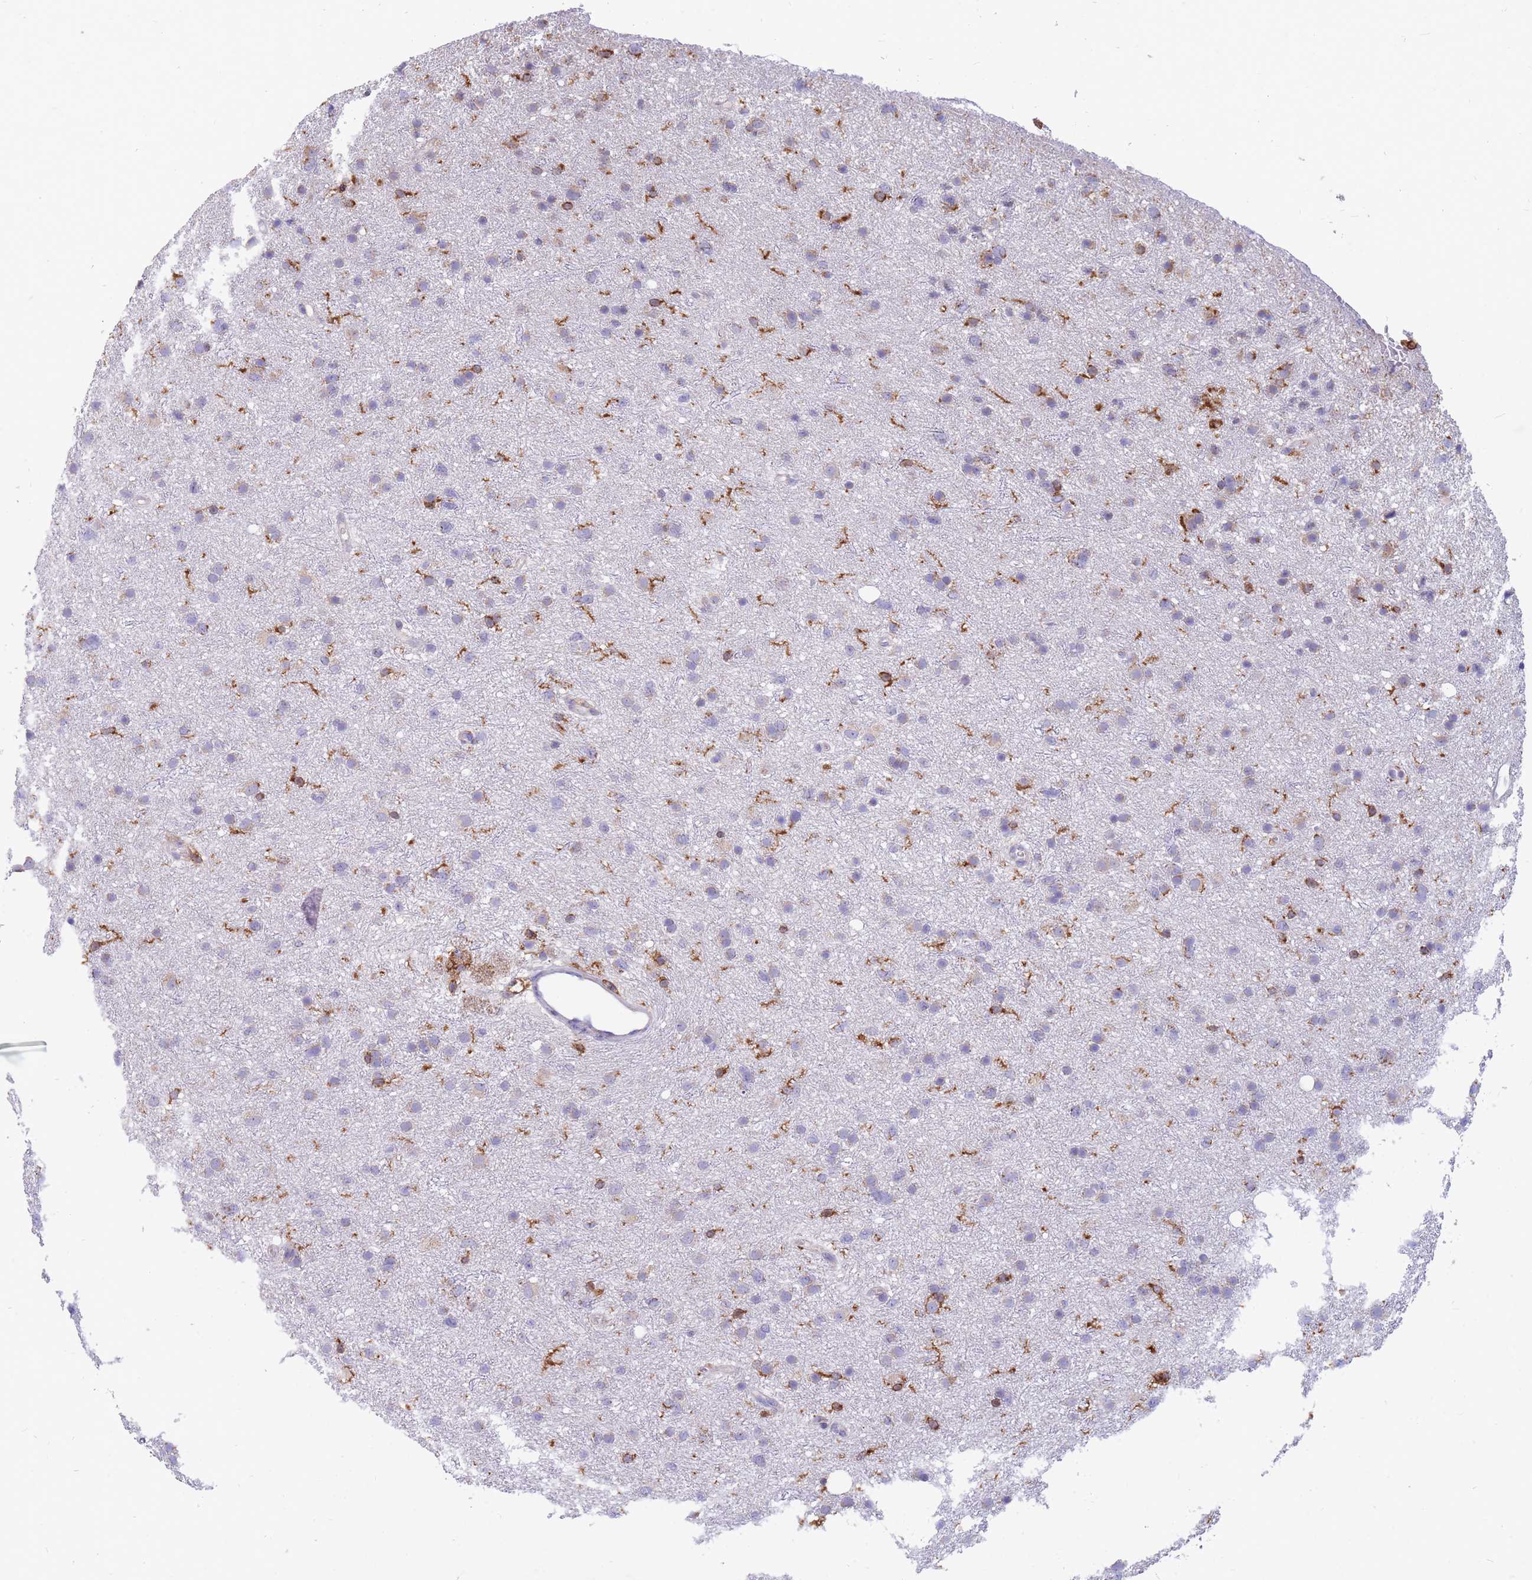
{"staining": {"intensity": "negative", "quantity": "none", "location": "none"}, "tissue": "glioma", "cell_type": "Tumor cells", "image_type": "cancer", "snomed": [{"axis": "morphology", "description": "Glioma, malignant, Low grade"}, {"axis": "topography", "description": "Cerebral cortex"}], "caption": "A micrograph of malignant glioma (low-grade) stained for a protein shows no brown staining in tumor cells.", "gene": "MRPL54", "patient": {"sex": "female", "age": 39}}